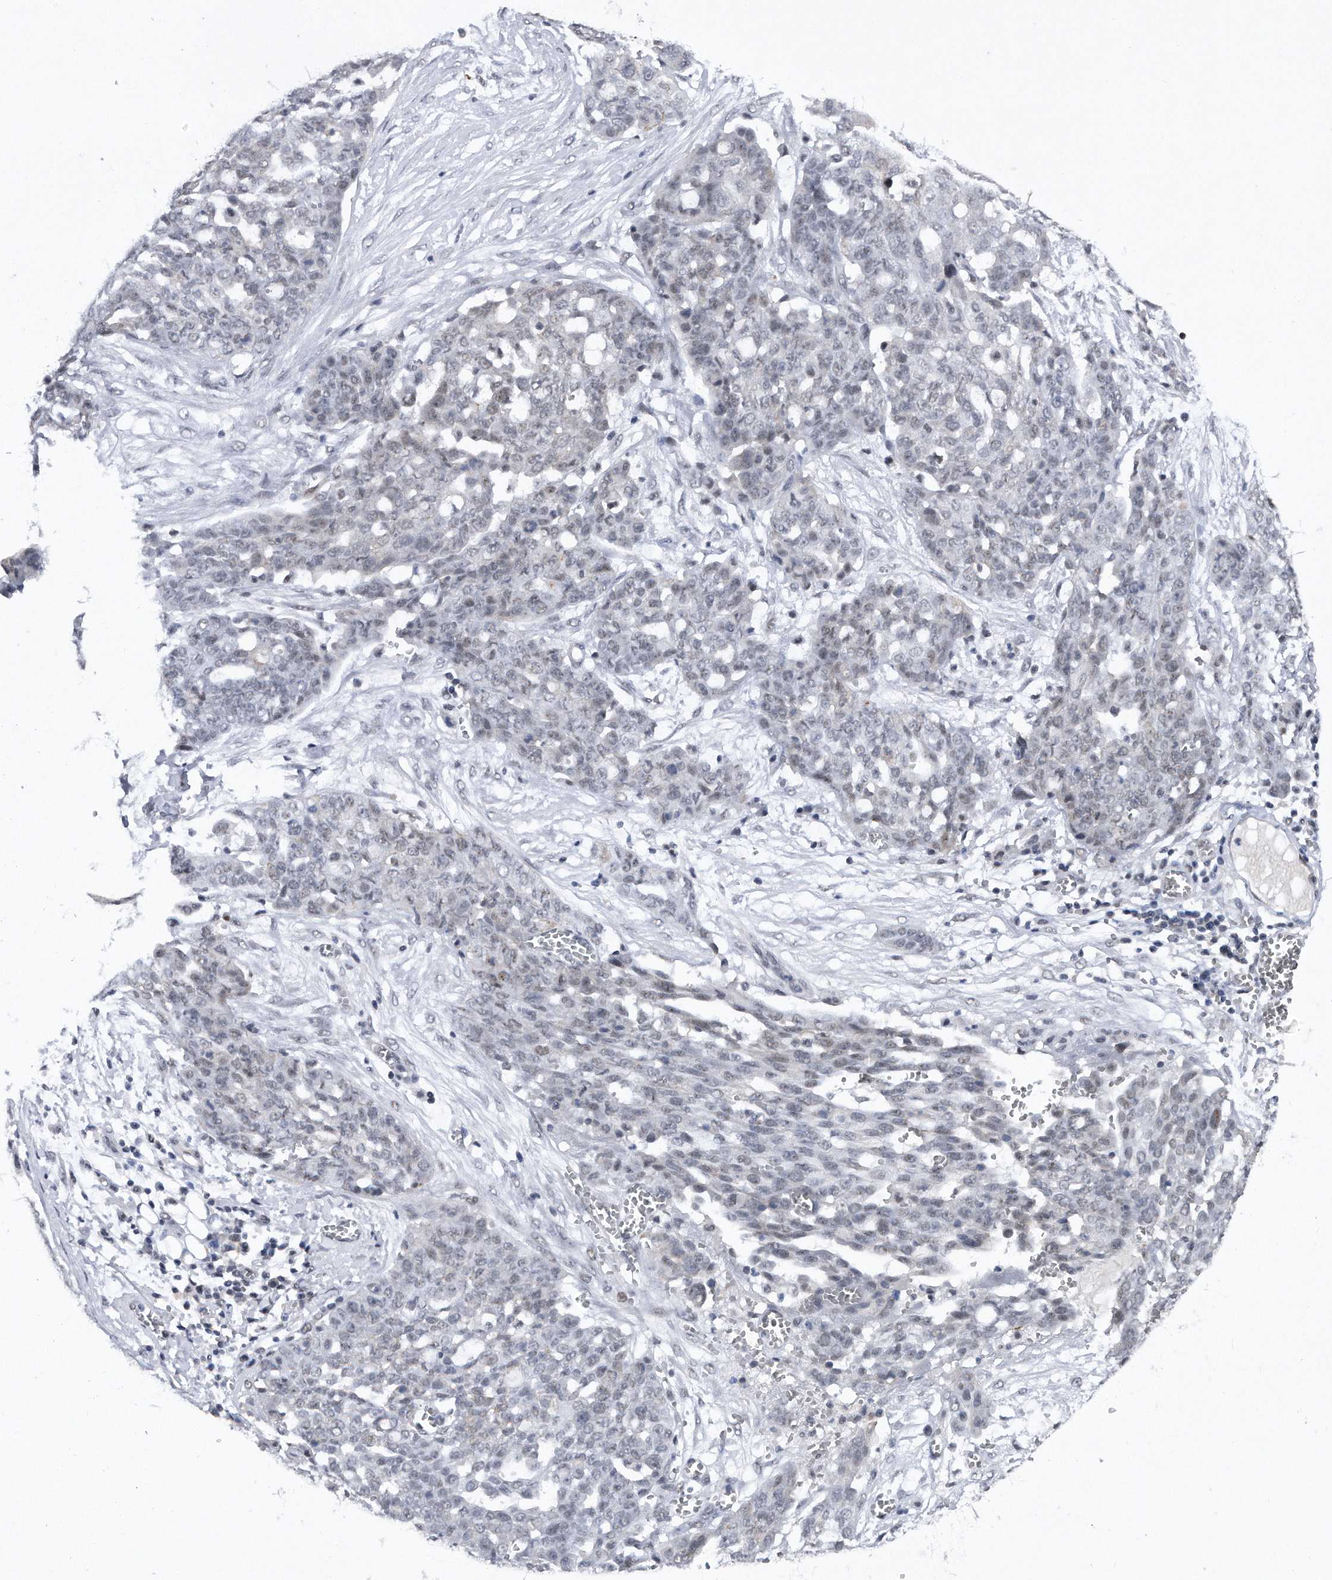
{"staining": {"intensity": "negative", "quantity": "none", "location": "none"}, "tissue": "ovarian cancer", "cell_type": "Tumor cells", "image_type": "cancer", "snomed": [{"axis": "morphology", "description": "Cystadenocarcinoma, serous, NOS"}, {"axis": "topography", "description": "Soft tissue"}, {"axis": "topography", "description": "Ovary"}], "caption": "Ovarian cancer stained for a protein using IHC demonstrates no expression tumor cells.", "gene": "VIRMA", "patient": {"sex": "female", "age": 57}}